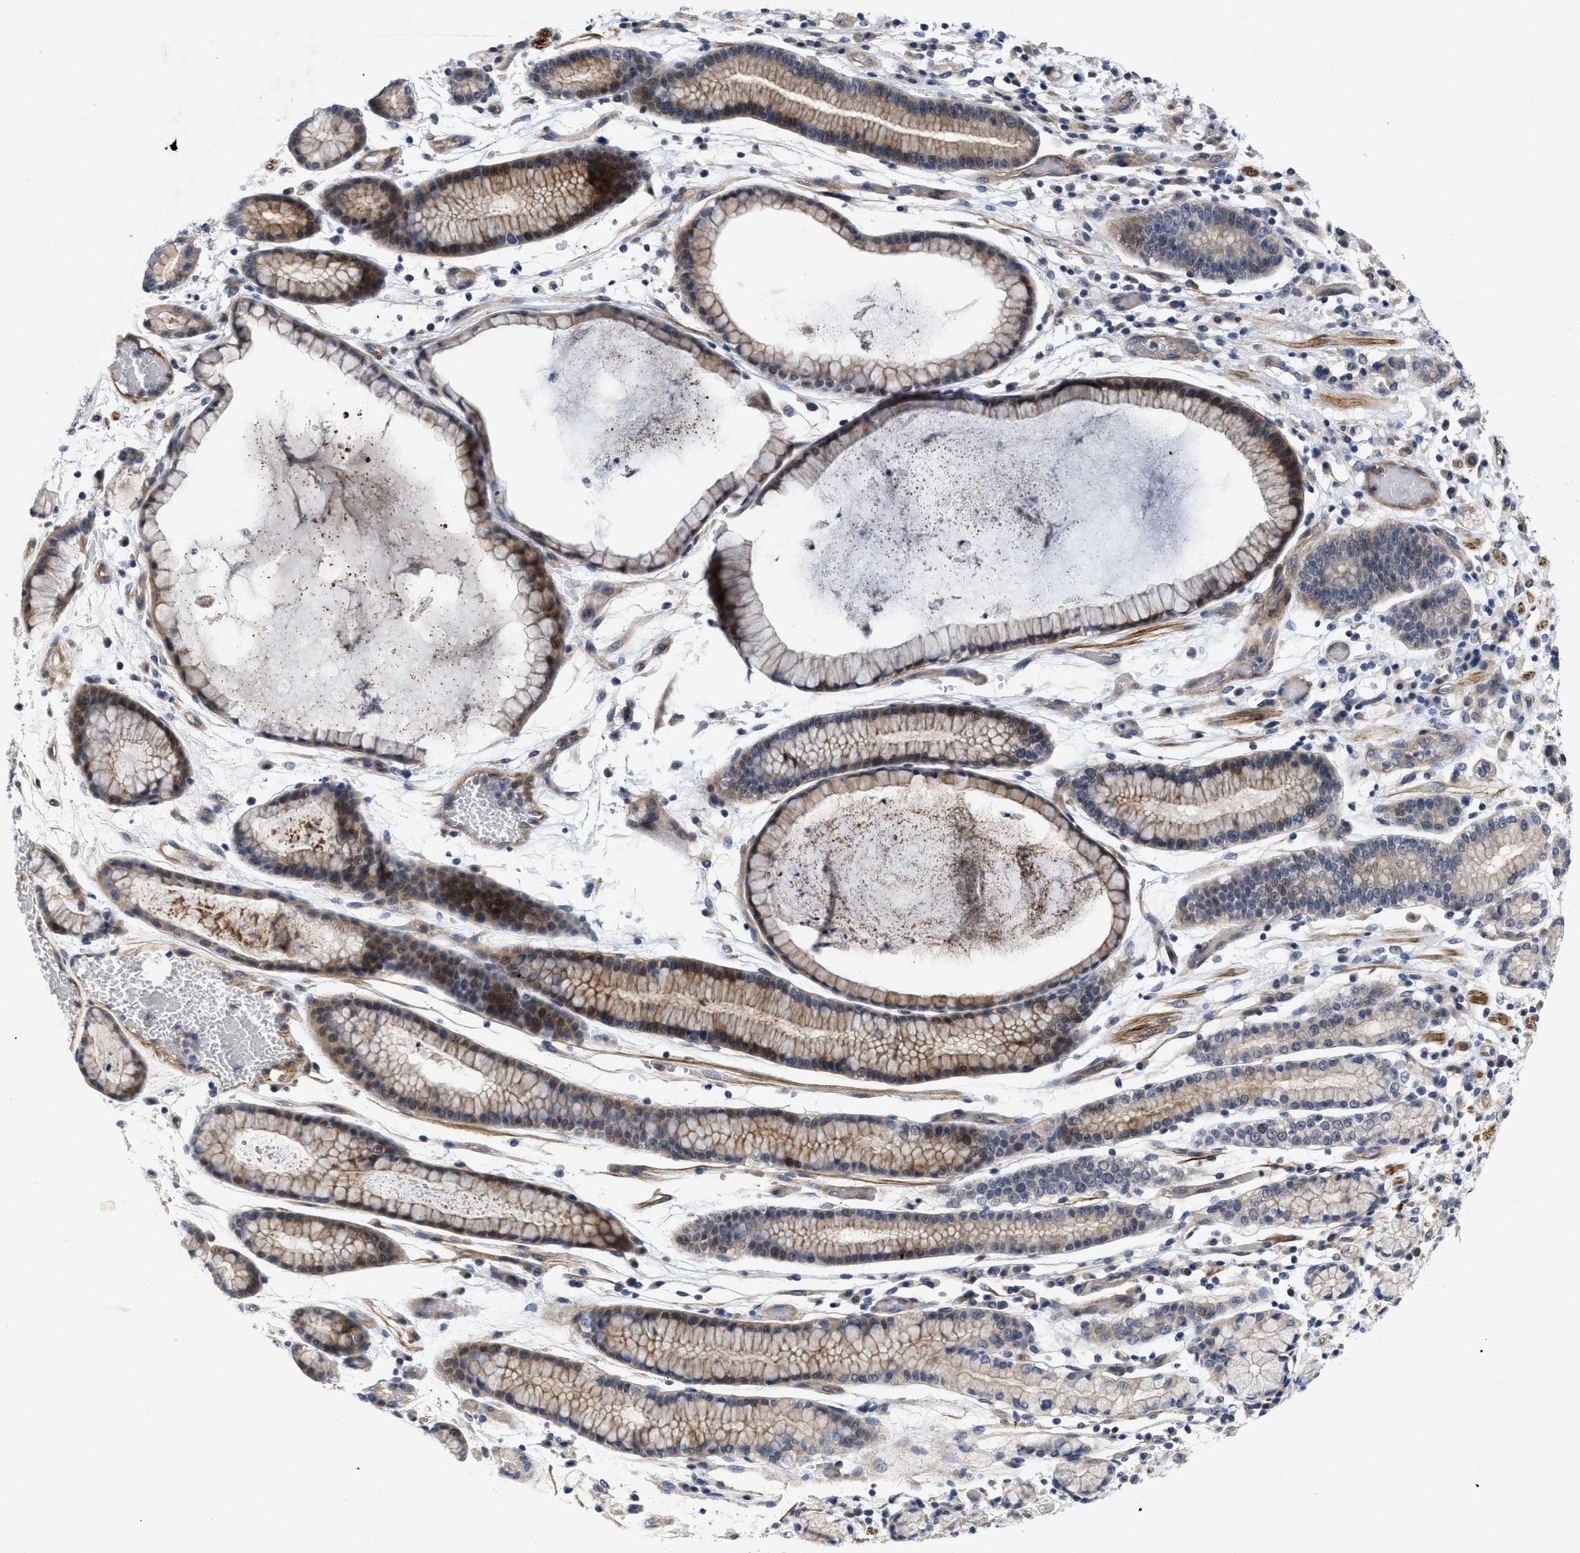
{"staining": {"intensity": "moderate", "quantity": "25%-75%", "location": "cytoplasmic/membranous"}, "tissue": "stomach cancer", "cell_type": "Tumor cells", "image_type": "cancer", "snomed": [{"axis": "morphology", "description": "Adenocarcinoma, NOS"}, {"axis": "topography", "description": "Stomach, lower"}], "caption": "Immunohistochemical staining of stomach cancer displays medium levels of moderate cytoplasmic/membranous positivity in about 25%-75% of tumor cells. (brown staining indicates protein expression, while blue staining denotes nuclei).", "gene": "ARHGEF26", "patient": {"sex": "male", "age": 88}}